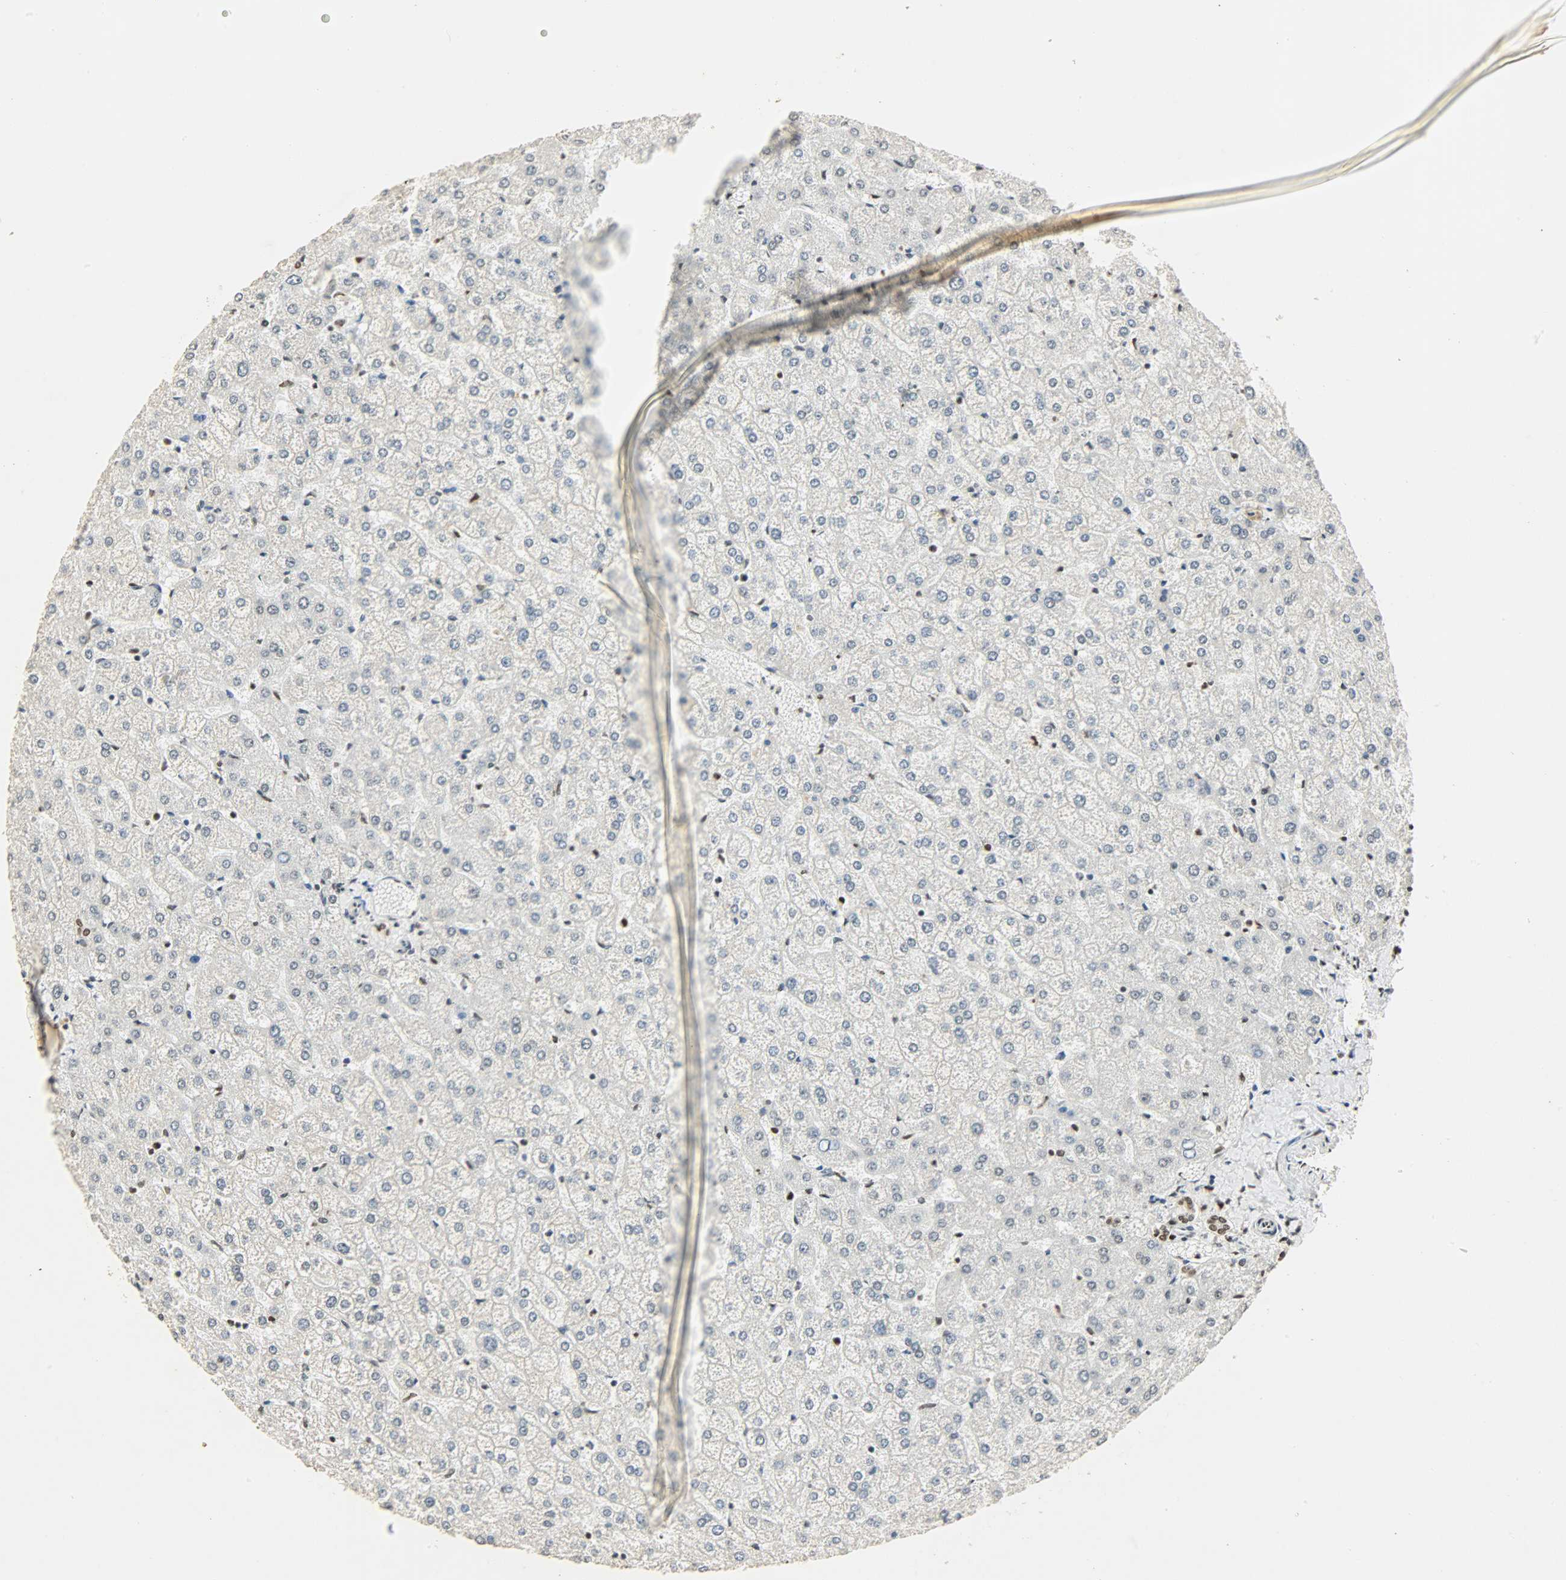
{"staining": {"intensity": "strong", "quantity": ">75%", "location": "nuclear"}, "tissue": "liver", "cell_type": "Cholangiocytes", "image_type": "normal", "snomed": [{"axis": "morphology", "description": "Normal tissue, NOS"}, {"axis": "topography", "description": "Liver"}], "caption": "A photomicrograph of liver stained for a protein demonstrates strong nuclear brown staining in cholangiocytes. (DAB (3,3'-diaminobenzidine) IHC with brightfield microscopy, high magnification).", "gene": "KHDRBS1", "patient": {"sex": "female", "age": 32}}